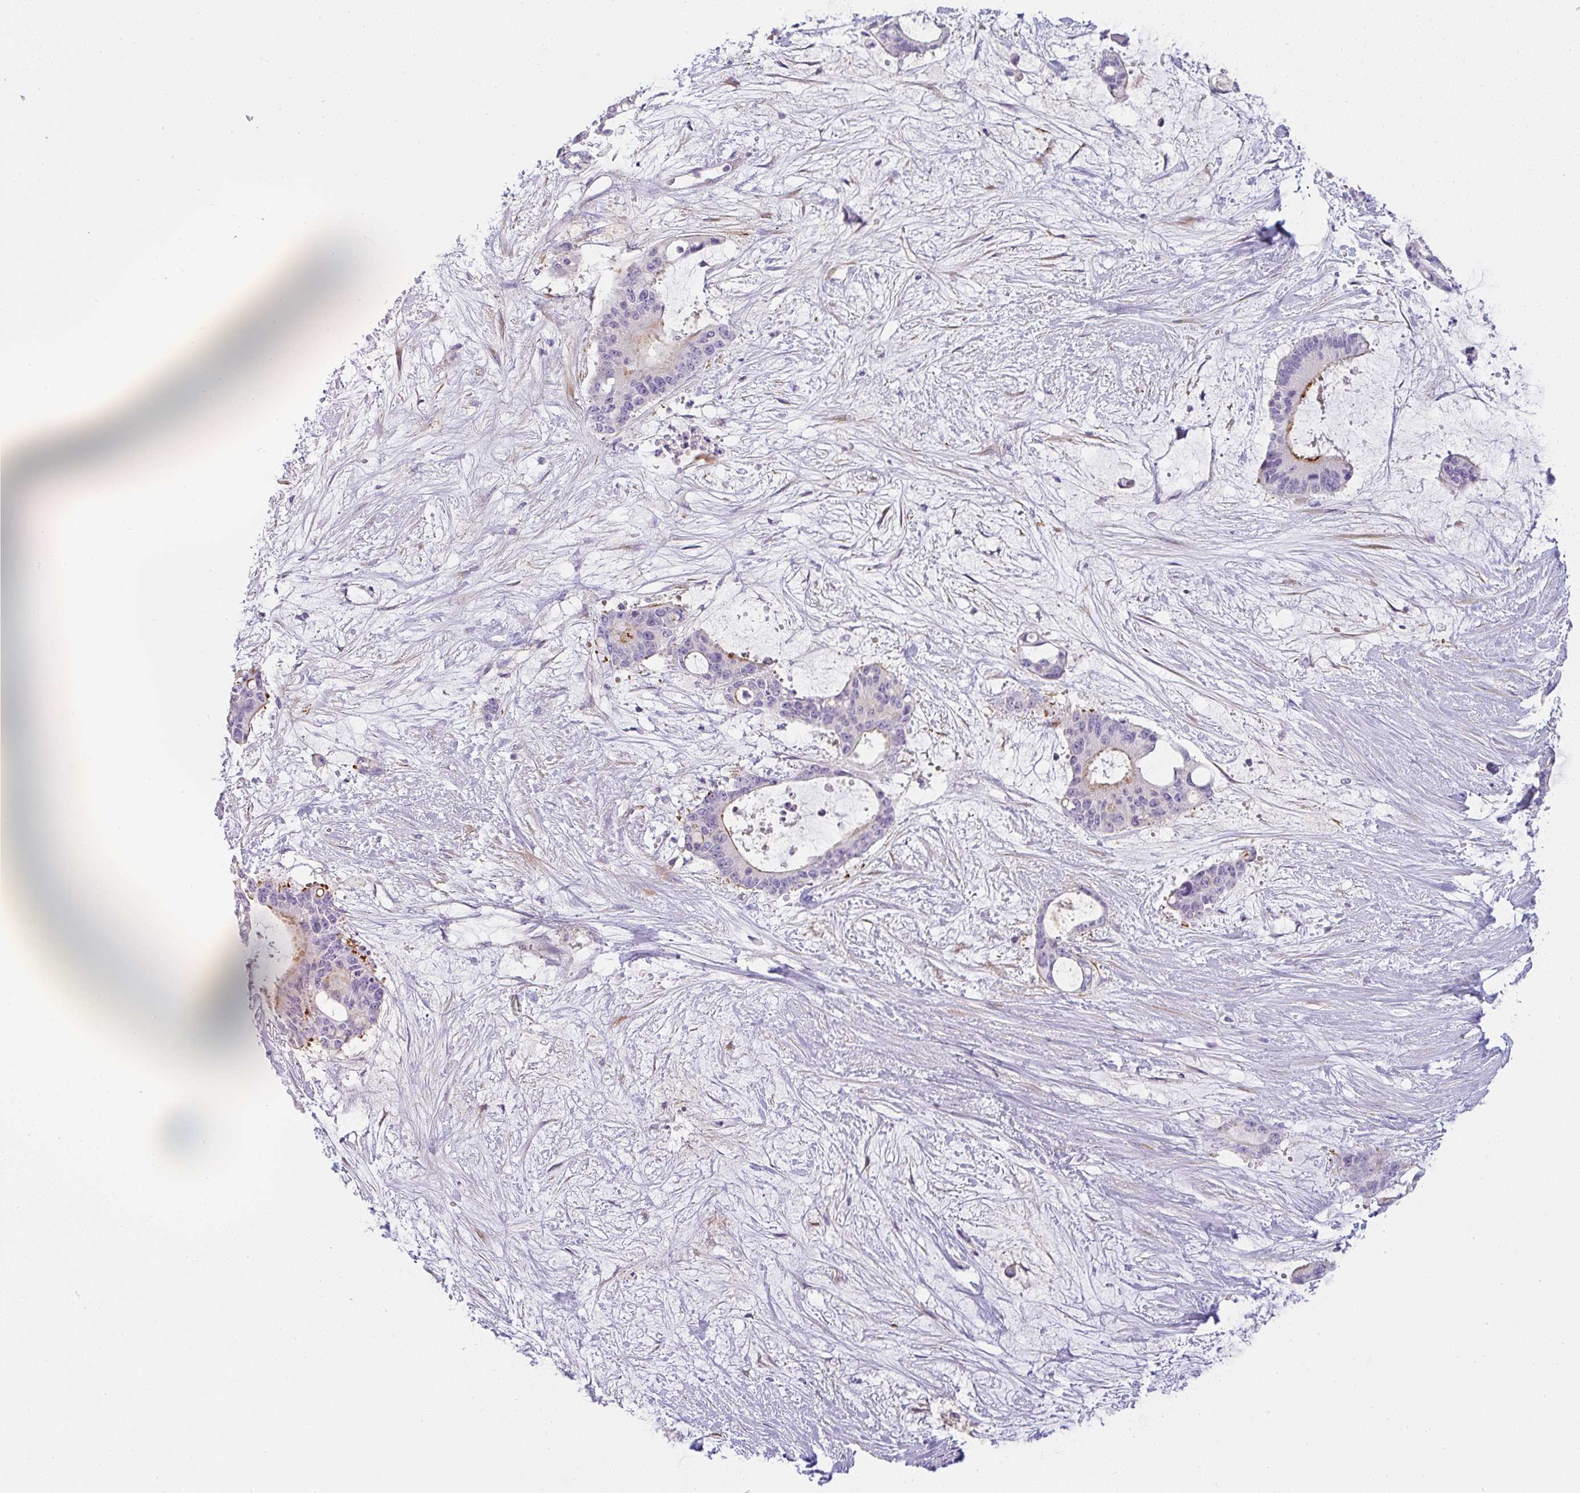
{"staining": {"intensity": "moderate", "quantity": "<25%", "location": "cytoplasmic/membranous"}, "tissue": "liver cancer", "cell_type": "Tumor cells", "image_type": "cancer", "snomed": [{"axis": "morphology", "description": "Normal tissue, NOS"}, {"axis": "morphology", "description": "Cholangiocarcinoma"}, {"axis": "topography", "description": "Liver"}, {"axis": "topography", "description": "Peripheral nerve tissue"}], "caption": "Immunohistochemistry of liver cholangiocarcinoma demonstrates low levels of moderate cytoplasmic/membranous staining in approximately <25% of tumor cells.", "gene": "LPAR4", "patient": {"sex": "female", "age": 73}}